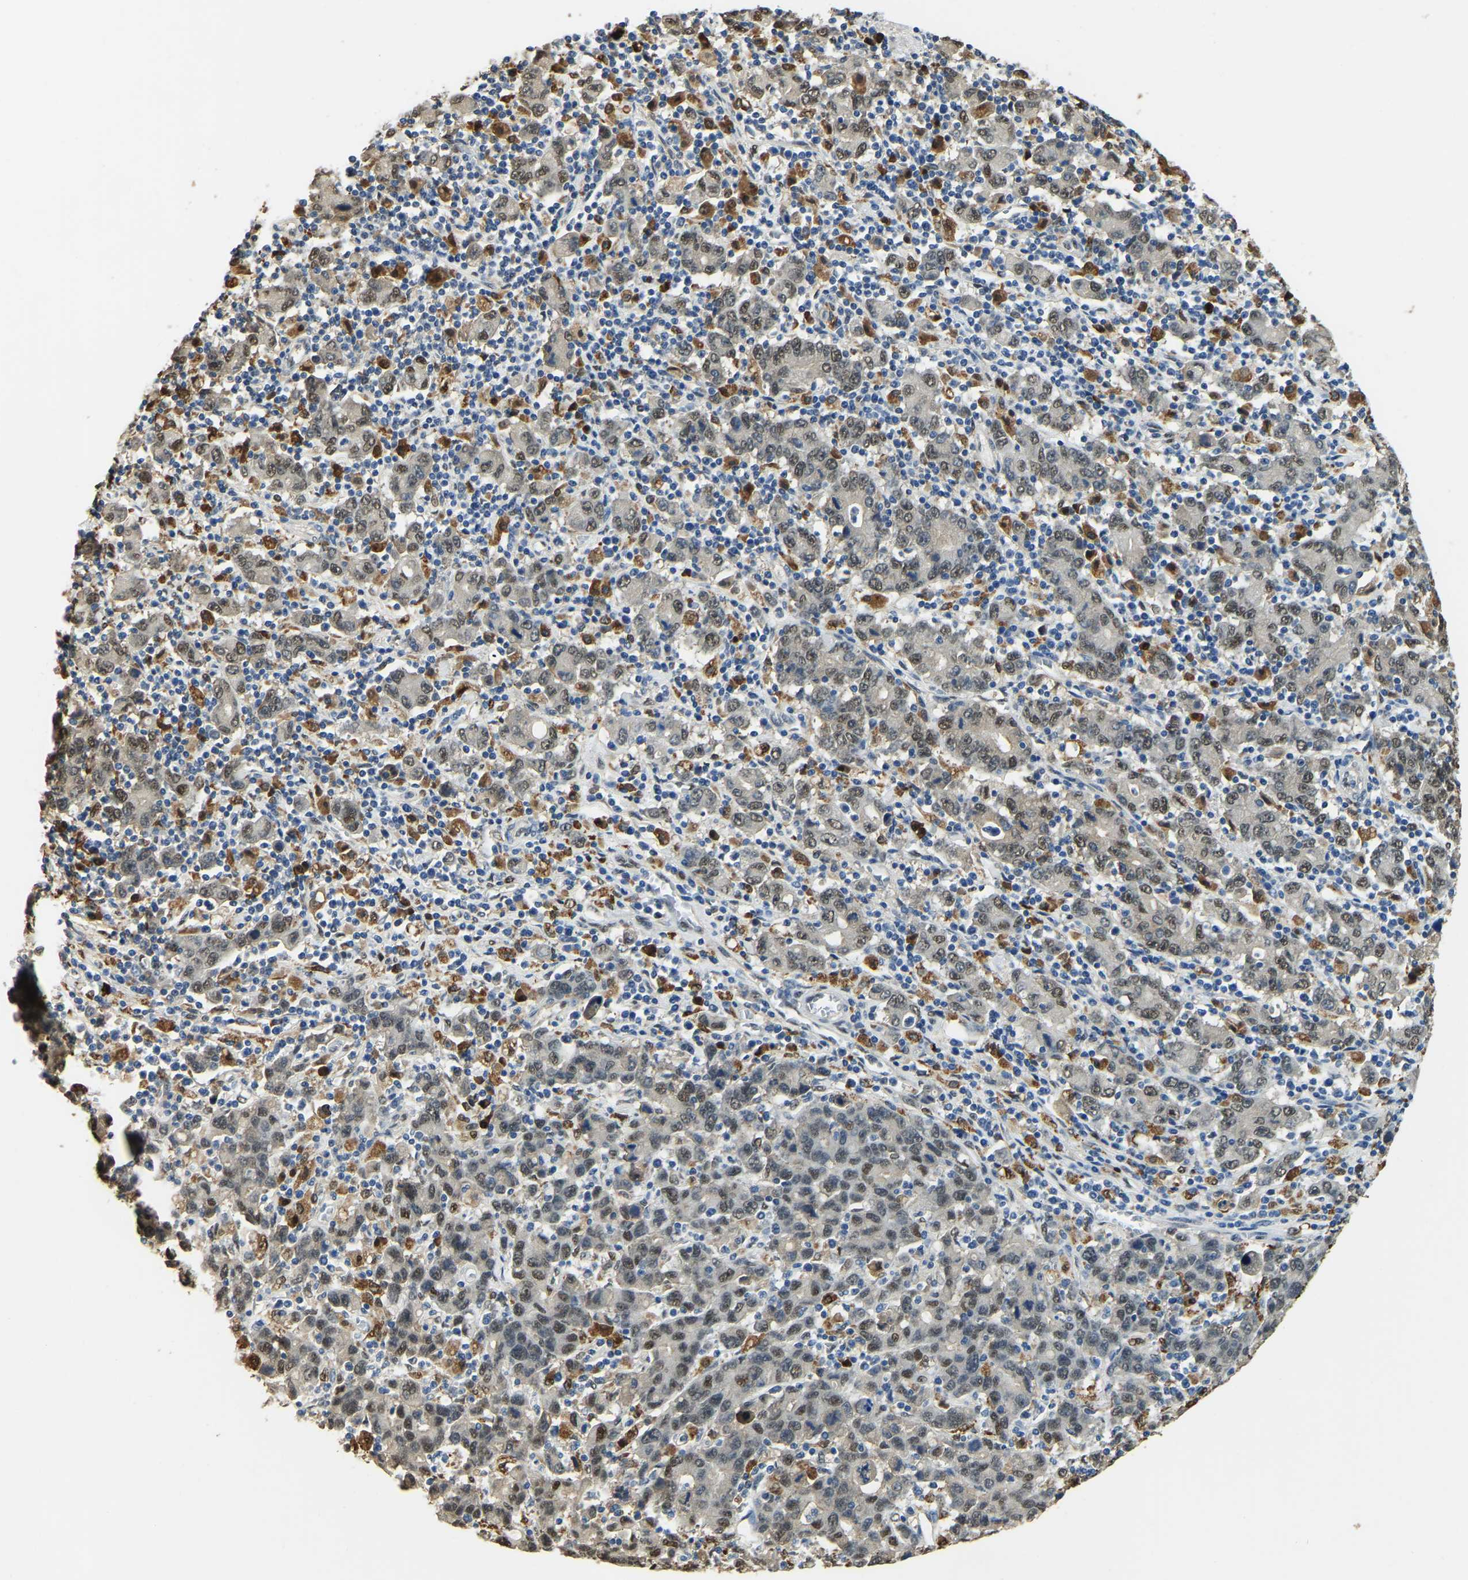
{"staining": {"intensity": "moderate", "quantity": ">75%", "location": "nuclear"}, "tissue": "stomach cancer", "cell_type": "Tumor cells", "image_type": "cancer", "snomed": [{"axis": "morphology", "description": "Adenocarcinoma, NOS"}, {"axis": "topography", "description": "Stomach, upper"}], "caption": "Moderate nuclear protein staining is seen in about >75% of tumor cells in adenocarcinoma (stomach). Nuclei are stained in blue.", "gene": "NANS", "patient": {"sex": "male", "age": 69}}